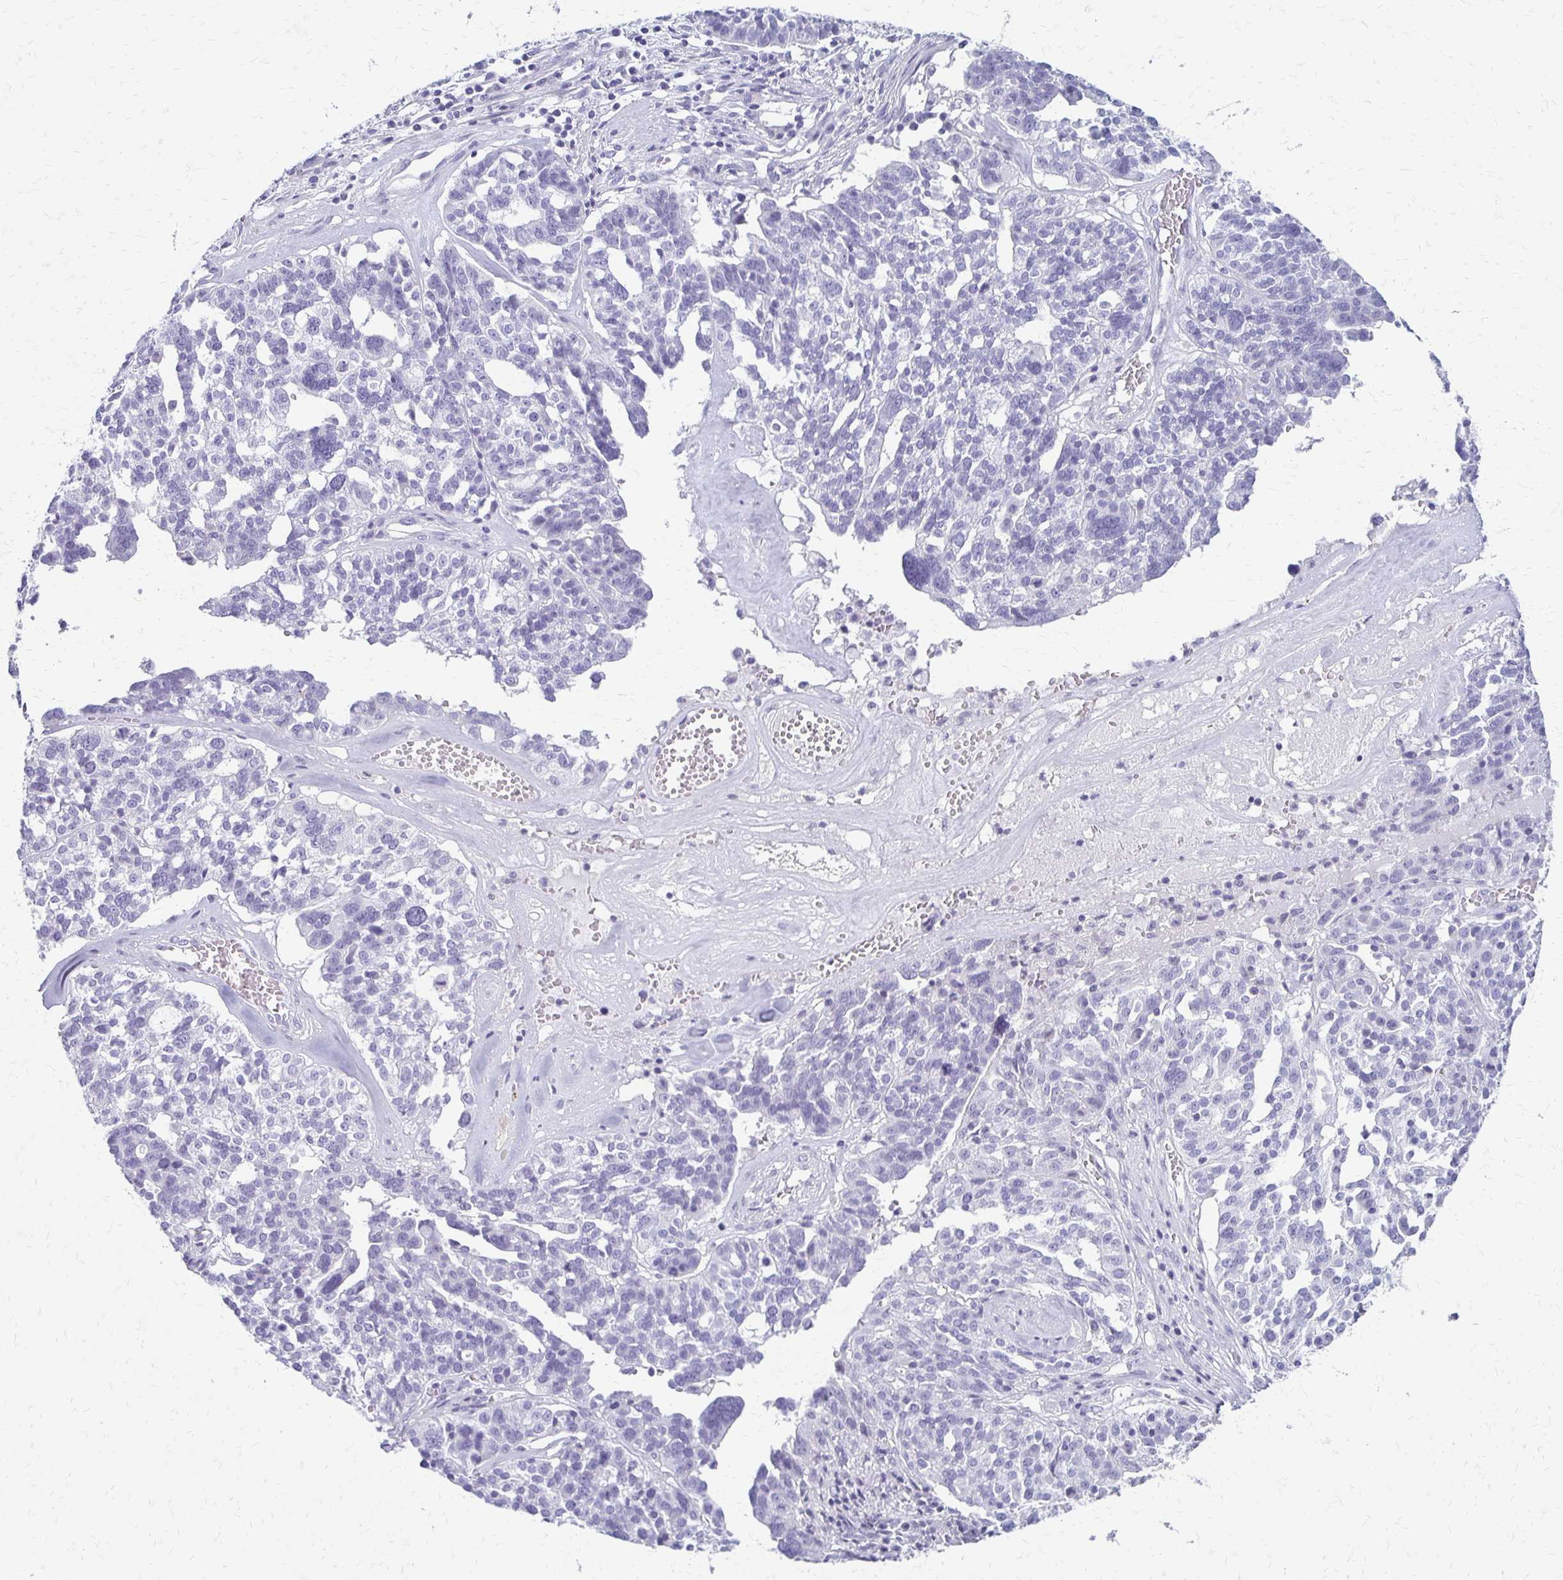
{"staining": {"intensity": "negative", "quantity": "none", "location": "none"}, "tissue": "ovarian cancer", "cell_type": "Tumor cells", "image_type": "cancer", "snomed": [{"axis": "morphology", "description": "Cystadenocarcinoma, serous, NOS"}, {"axis": "topography", "description": "Ovary"}], "caption": "High power microscopy photomicrograph of an immunohistochemistry histopathology image of serous cystadenocarcinoma (ovarian), revealing no significant positivity in tumor cells.", "gene": "IVL", "patient": {"sex": "female", "age": 59}}